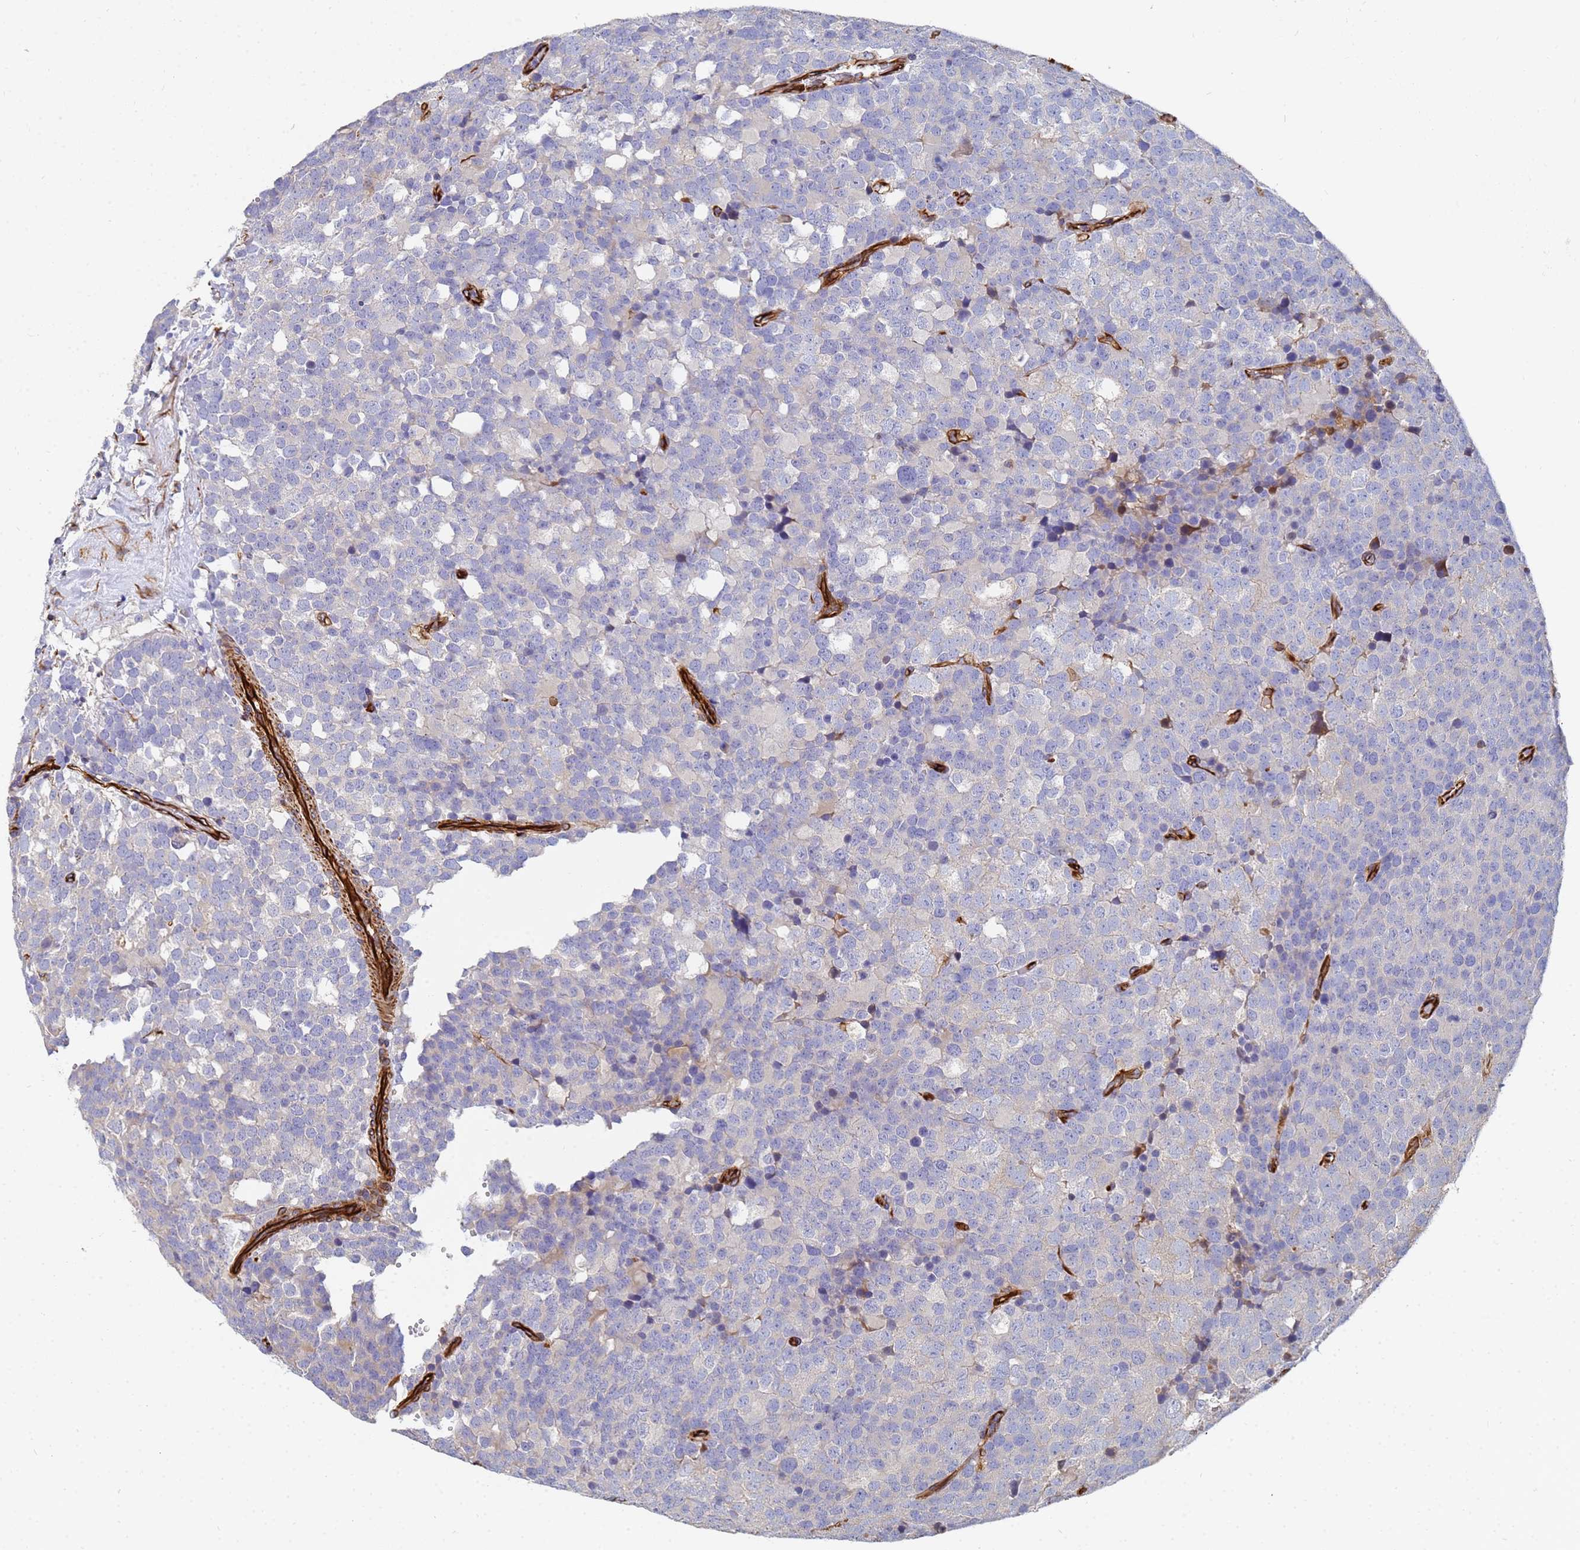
{"staining": {"intensity": "negative", "quantity": "none", "location": "none"}, "tissue": "testis cancer", "cell_type": "Tumor cells", "image_type": "cancer", "snomed": [{"axis": "morphology", "description": "Seminoma, NOS"}, {"axis": "topography", "description": "Testis"}], "caption": "Immunohistochemical staining of testis cancer (seminoma) exhibits no significant positivity in tumor cells.", "gene": "SYT13", "patient": {"sex": "male", "age": 71}}